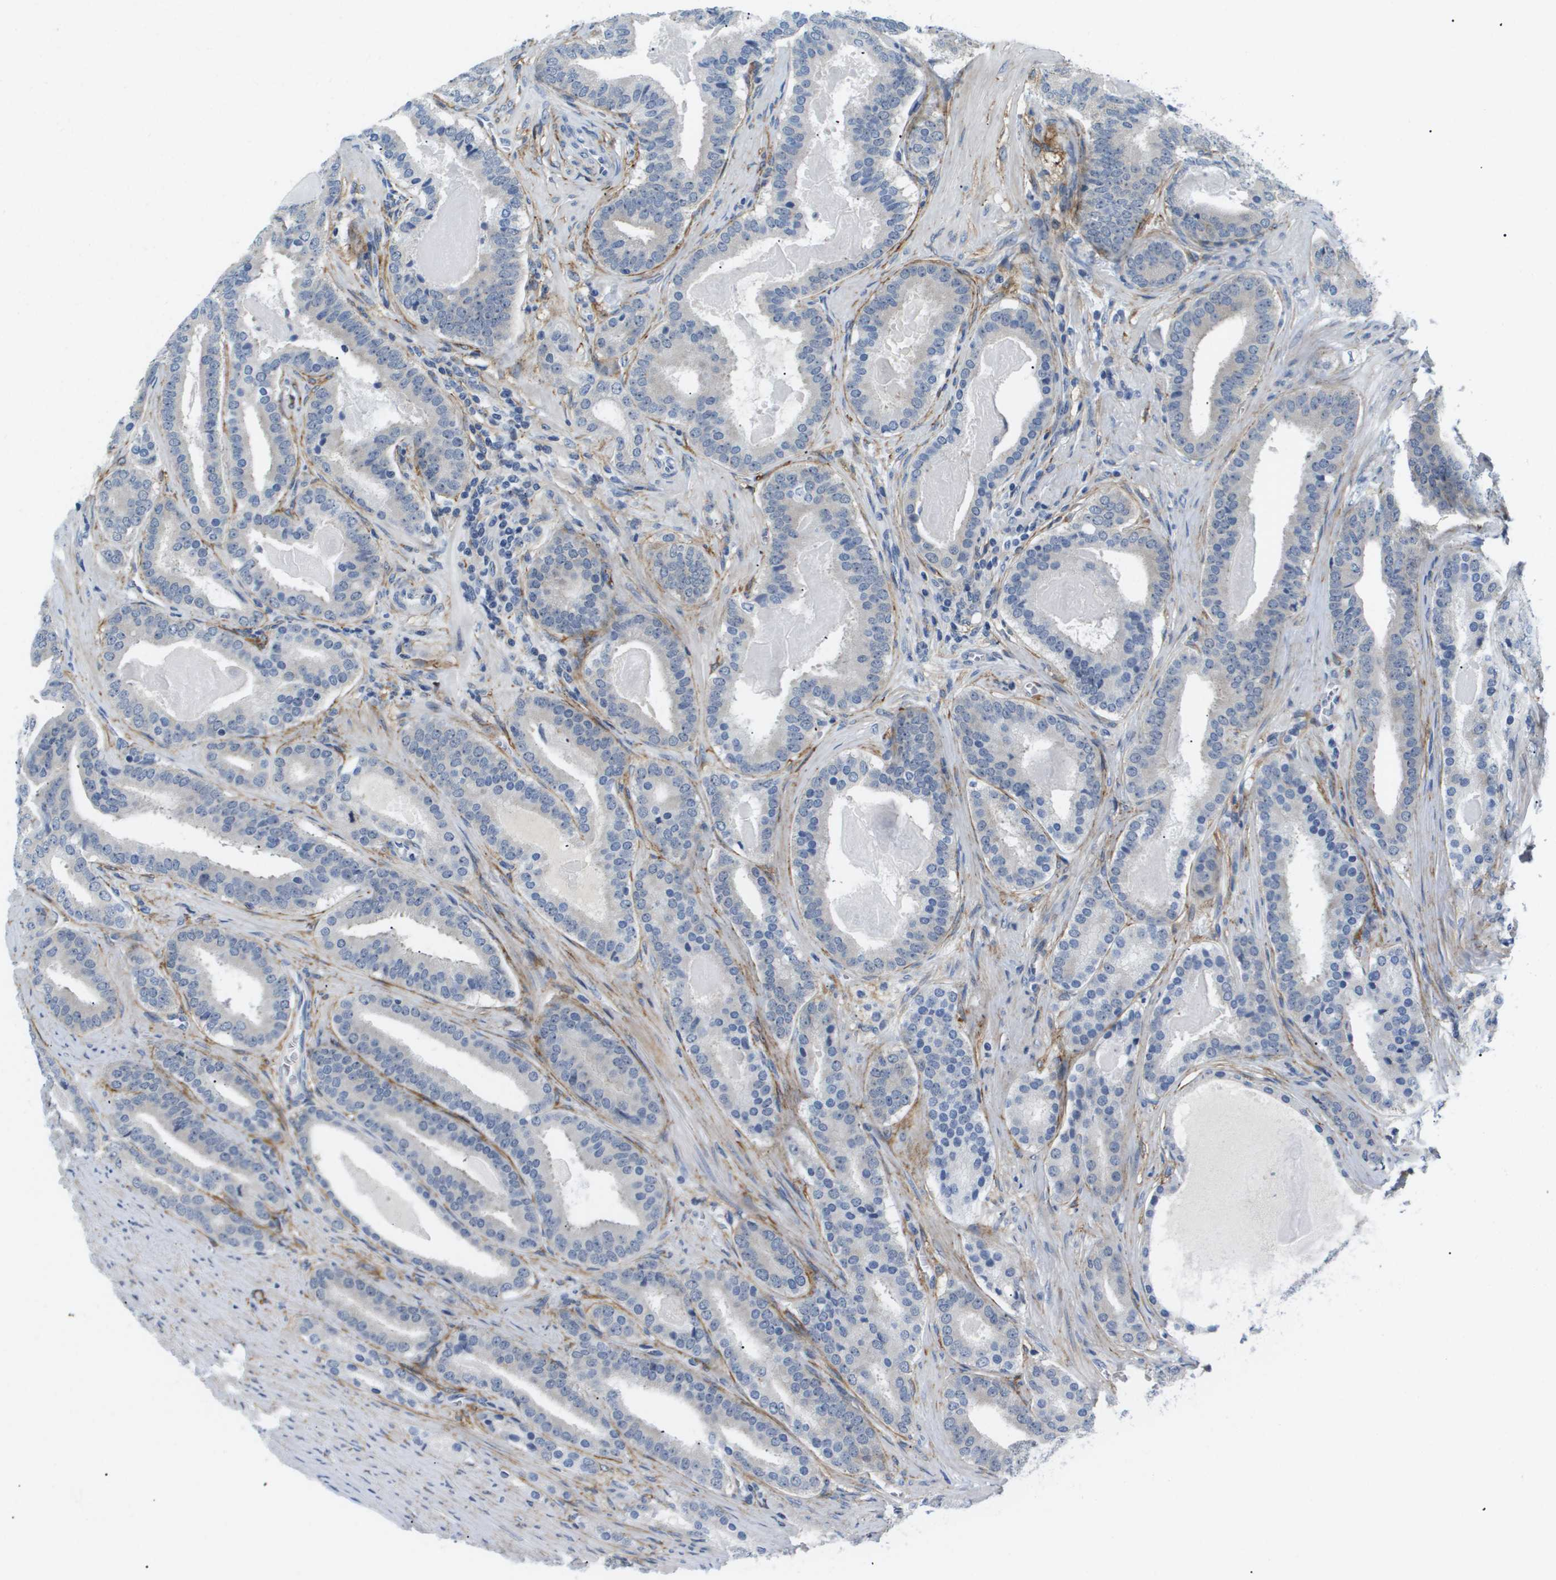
{"staining": {"intensity": "negative", "quantity": "none", "location": "none"}, "tissue": "prostate cancer", "cell_type": "Tumor cells", "image_type": "cancer", "snomed": [{"axis": "morphology", "description": "Adenocarcinoma, High grade"}, {"axis": "topography", "description": "Prostate"}], "caption": "Immunohistochemistry micrograph of human prostate high-grade adenocarcinoma stained for a protein (brown), which reveals no positivity in tumor cells.", "gene": "OTUD5", "patient": {"sex": "male", "age": 60}}